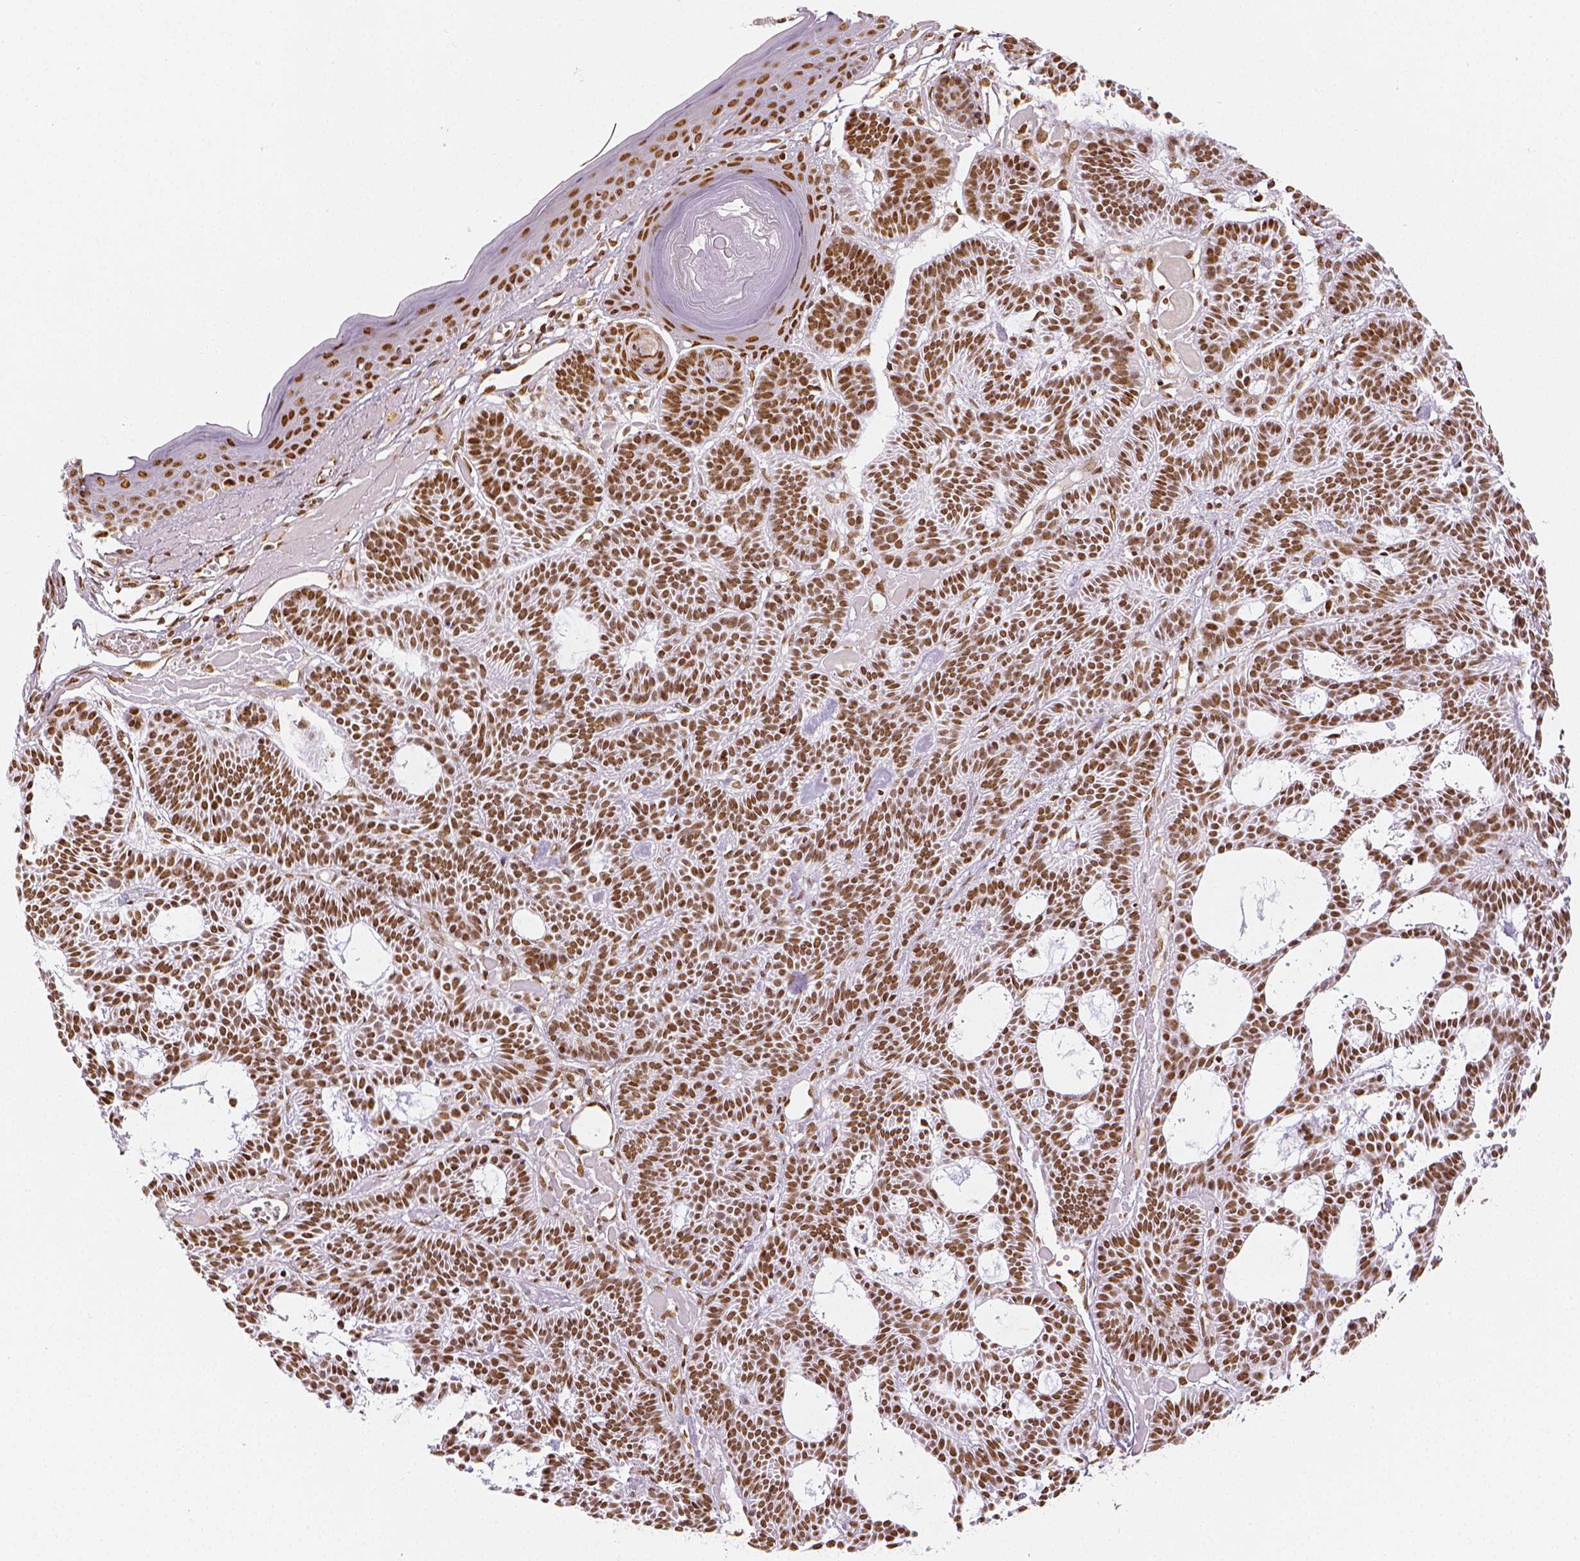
{"staining": {"intensity": "moderate", "quantity": ">75%", "location": "nuclear"}, "tissue": "skin cancer", "cell_type": "Tumor cells", "image_type": "cancer", "snomed": [{"axis": "morphology", "description": "Basal cell carcinoma"}, {"axis": "topography", "description": "Skin"}], "caption": "There is medium levels of moderate nuclear positivity in tumor cells of basal cell carcinoma (skin), as demonstrated by immunohistochemical staining (brown color).", "gene": "KDM5B", "patient": {"sex": "male", "age": 85}}